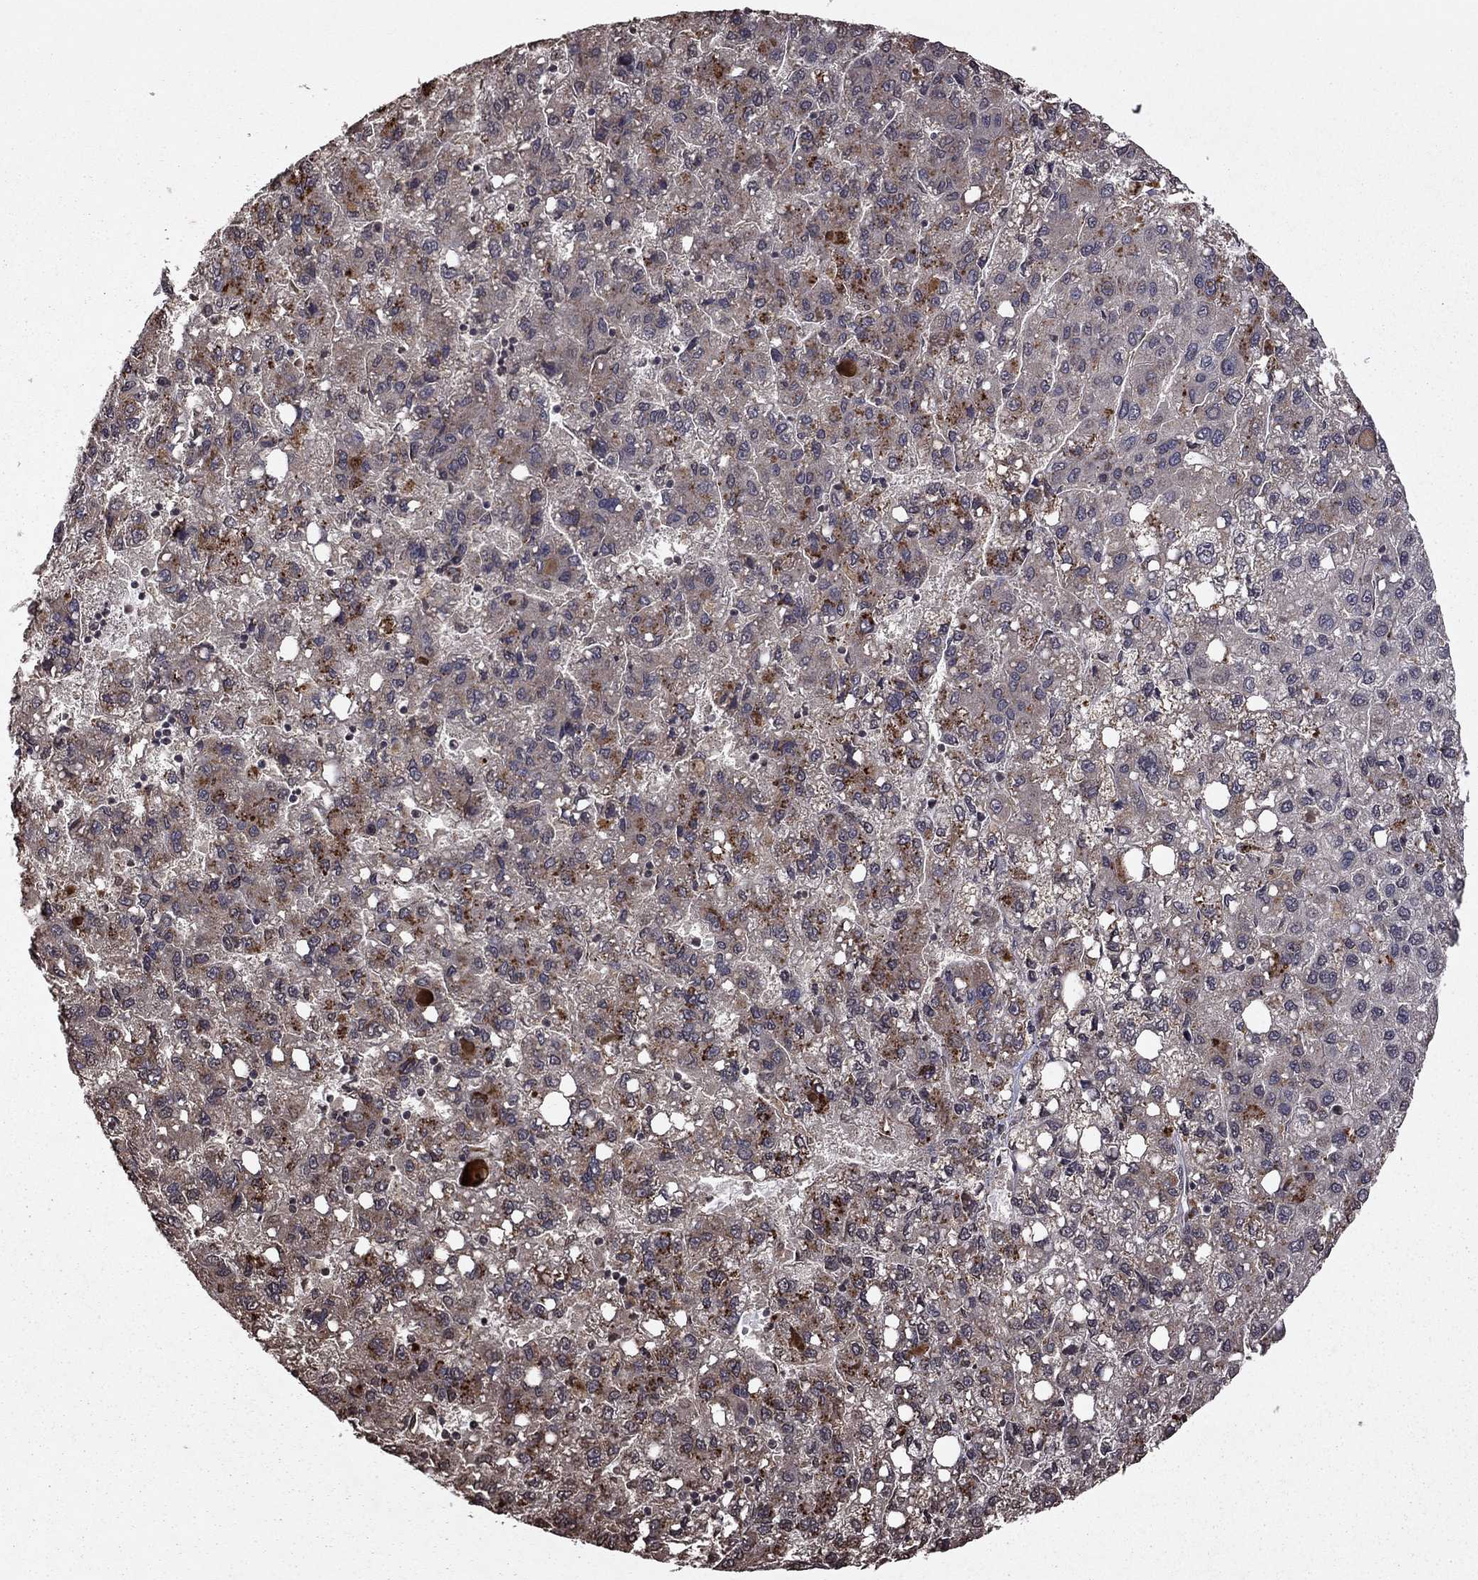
{"staining": {"intensity": "moderate", "quantity": "<25%", "location": "cytoplasmic/membranous"}, "tissue": "liver cancer", "cell_type": "Tumor cells", "image_type": "cancer", "snomed": [{"axis": "morphology", "description": "Carcinoma, Hepatocellular, NOS"}, {"axis": "topography", "description": "Liver"}], "caption": "Liver hepatocellular carcinoma stained with a protein marker shows moderate staining in tumor cells.", "gene": "NLGN1", "patient": {"sex": "female", "age": 82}}